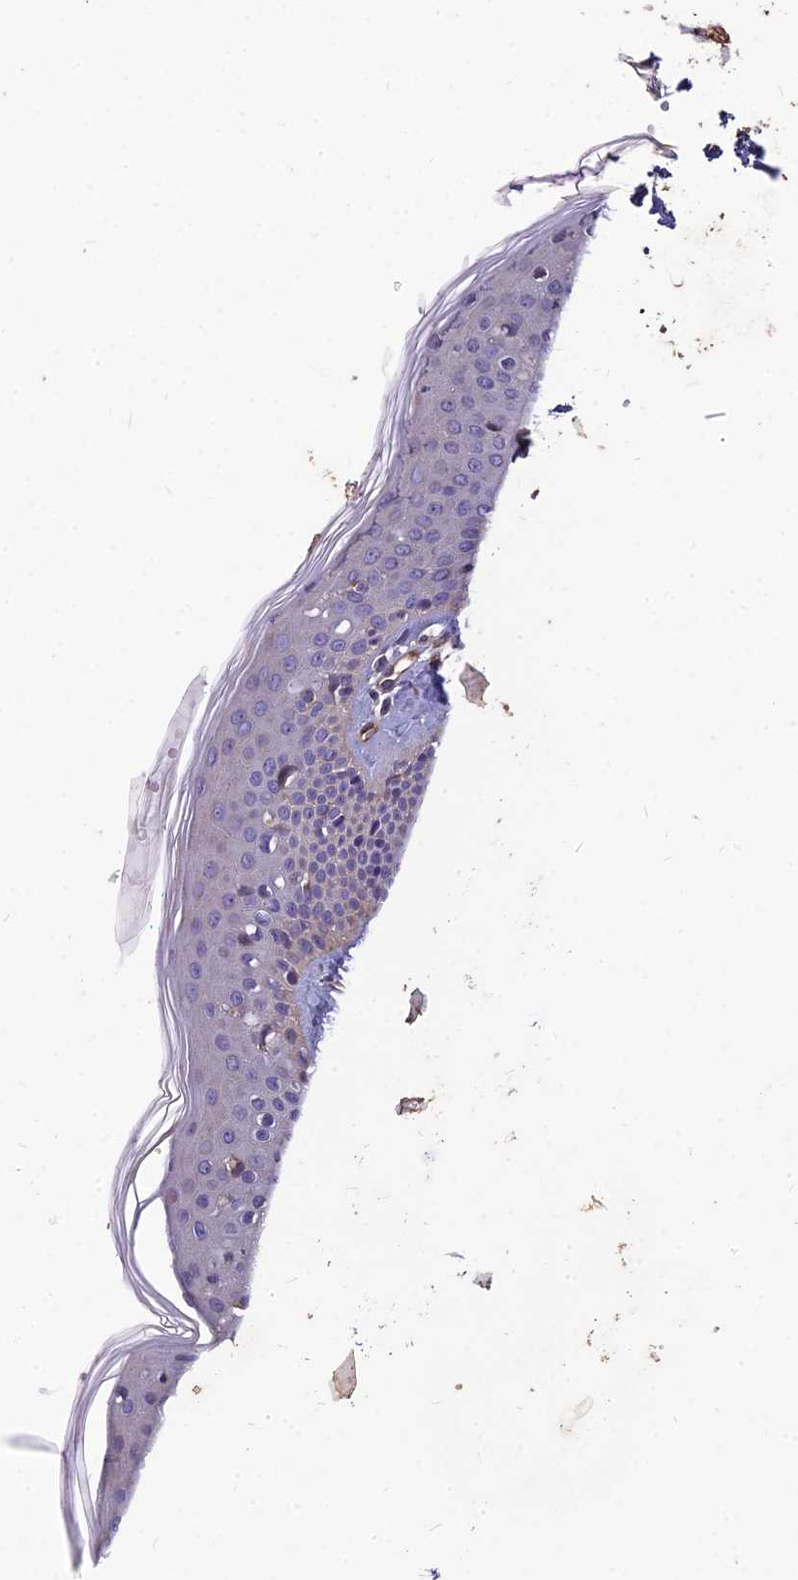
{"staining": {"intensity": "weak", "quantity": ">75%", "location": "cytoplasmic/membranous"}, "tissue": "skin", "cell_type": "Fibroblasts", "image_type": "normal", "snomed": [{"axis": "morphology", "description": "Normal tissue, NOS"}, {"axis": "topography", "description": "Skin"}], "caption": "Protein positivity by IHC displays weak cytoplasmic/membranous positivity in approximately >75% of fibroblasts in normal skin.", "gene": "TSPAN15", "patient": {"sex": "male", "age": 16}}